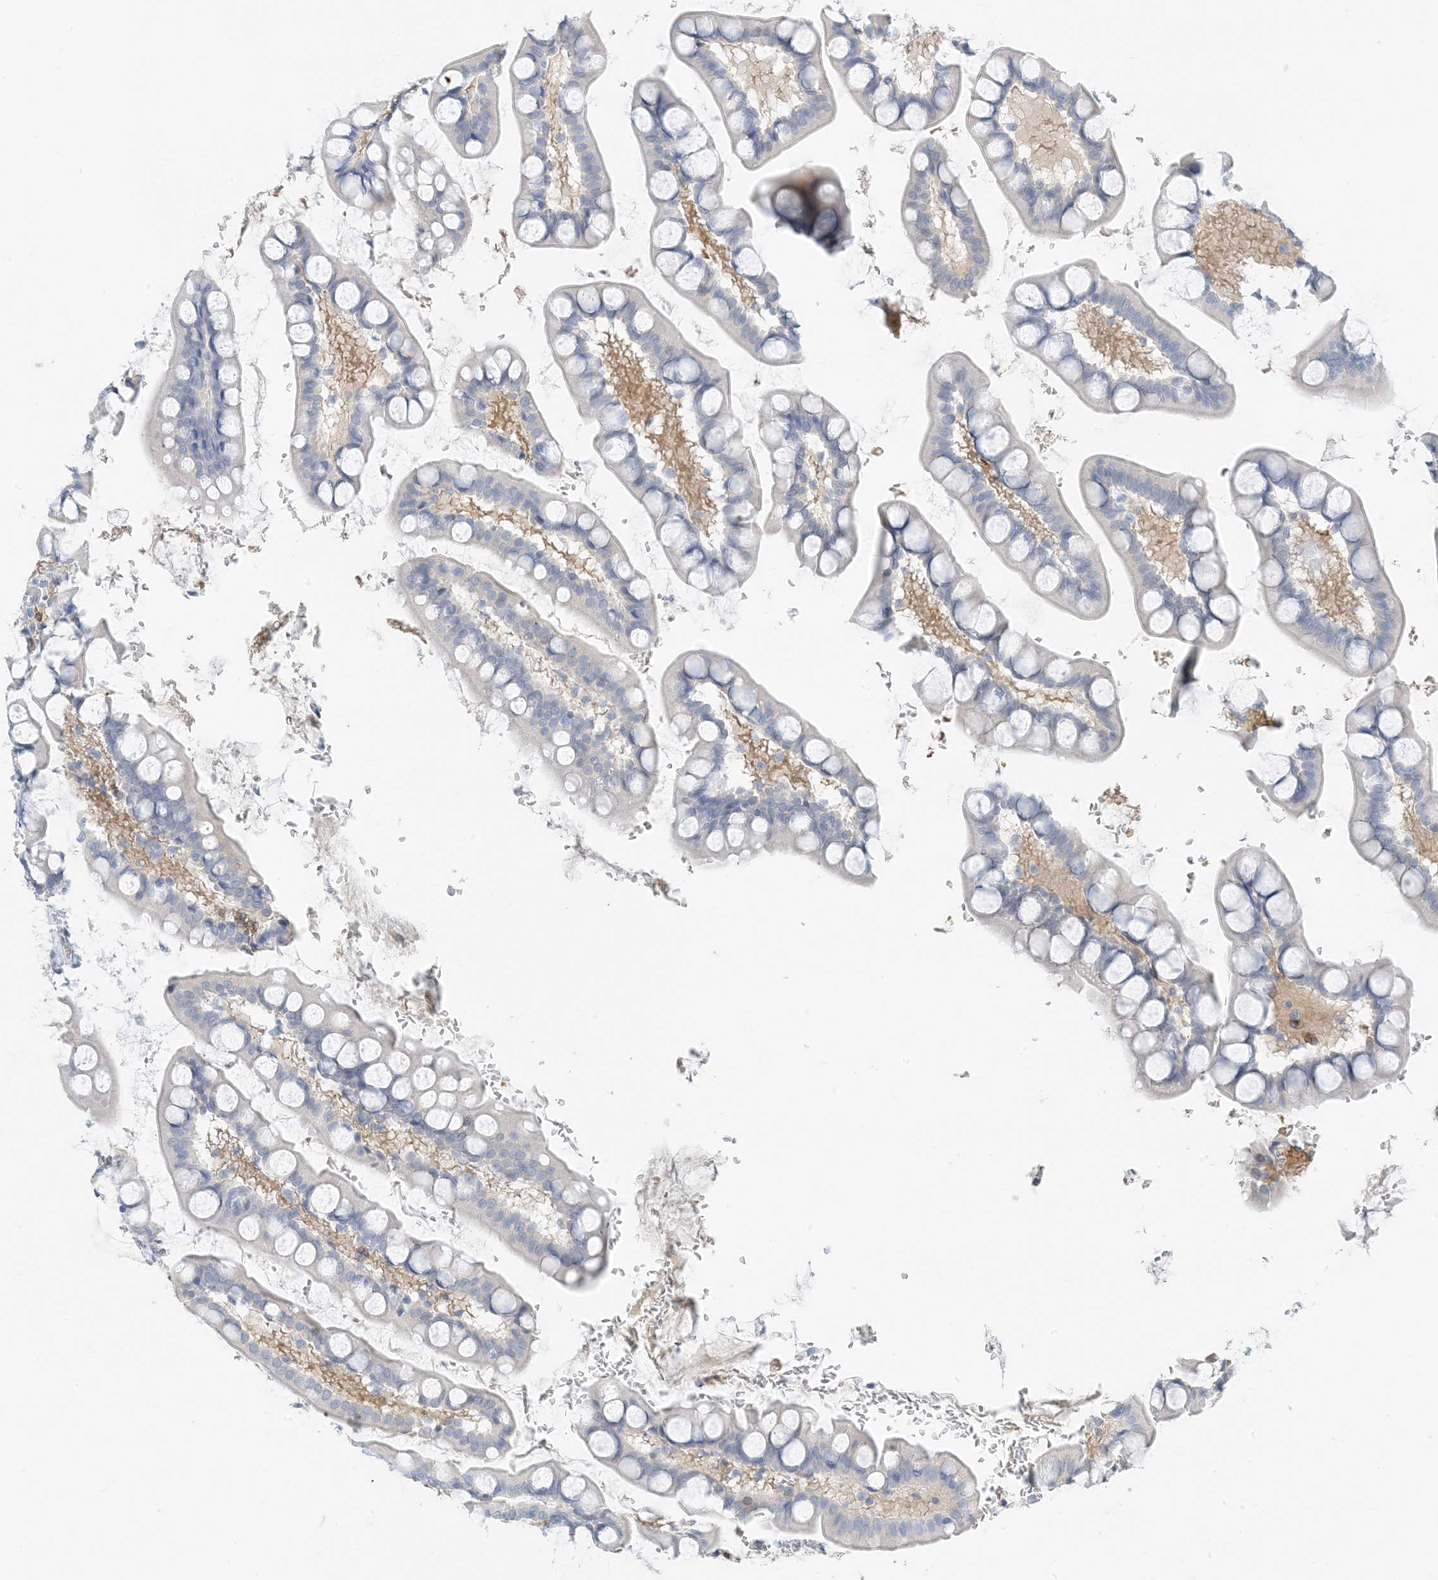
{"staining": {"intensity": "negative", "quantity": "none", "location": "none"}, "tissue": "small intestine", "cell_type": "Glandular cells", "image_type": "normal", "snomed": [{"axis": "morphology", "description": "Normal tissue, NOS"}, {"axis": "topography", "description": "Small intestine"}], "caption": "DAB immunohistochemical staining of benign small intestine displays no significant staining in glandular cells. (DAB immunohistochemistry, high magnification).", "gene": "KIFBP", "patient": {"sex": "male", "age": 52}}